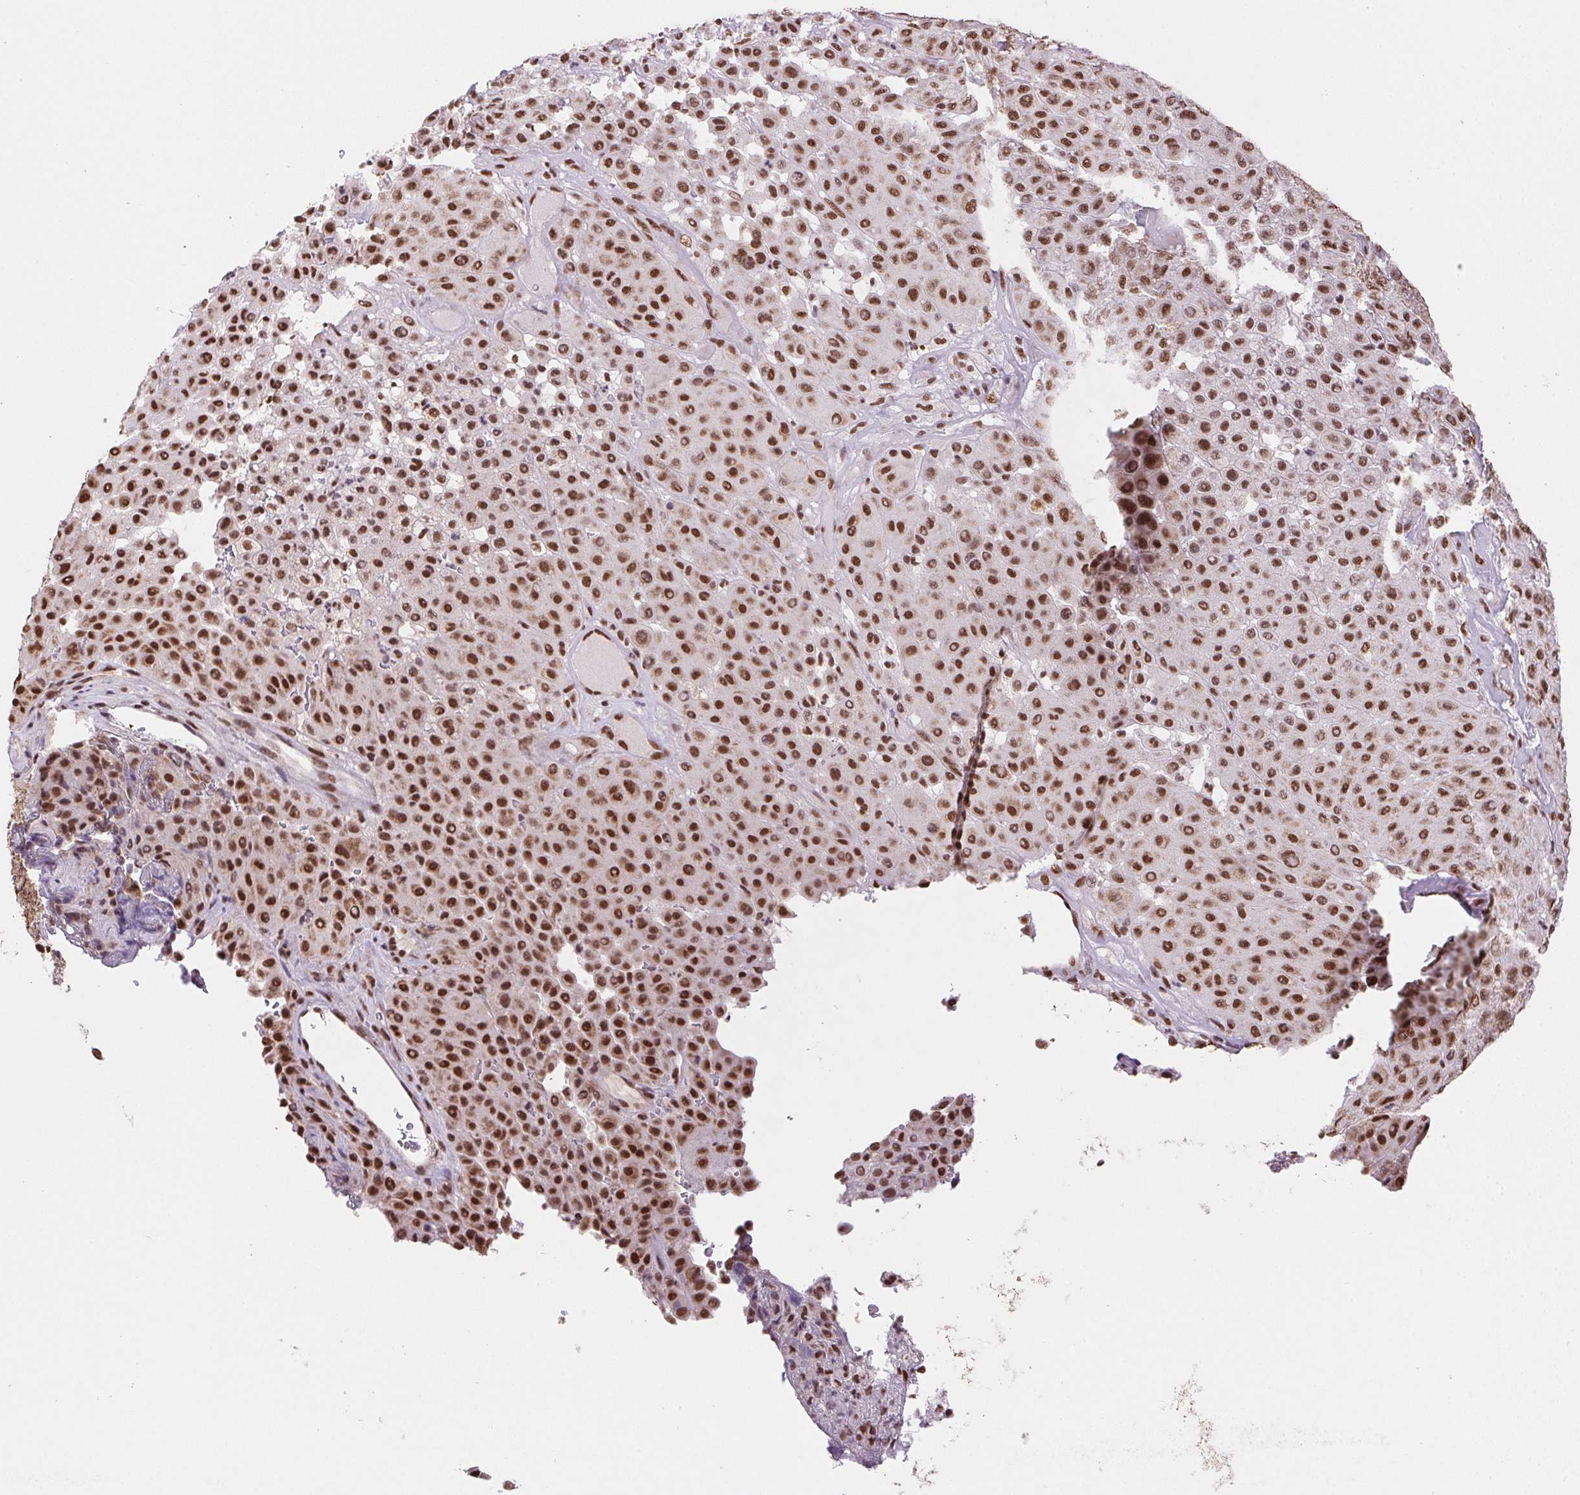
{"staining": {"intensity": "strong", "quantity": ">75%", "location": "nuclear"}, "tissue": "melanoma", "cell_type": "Tumor cells", "image_type": "cancer", "snomed": [{"axis": "morphology", "description": "Malignant melanoma, Metastatic site"}, {"axis": "topography", "description": "Smooth muscle"}], "caption": "Immunohistochemistry (IHC) of malignant melanoma (metastatic site) demonstrates high levels of strong nuclear expression in about >75% of tumor cells. (Brightfield microscopy of DAB IHC at high magnification).", "gene": "SNRPG", "patient": {"sex": "male", "age": 41}}